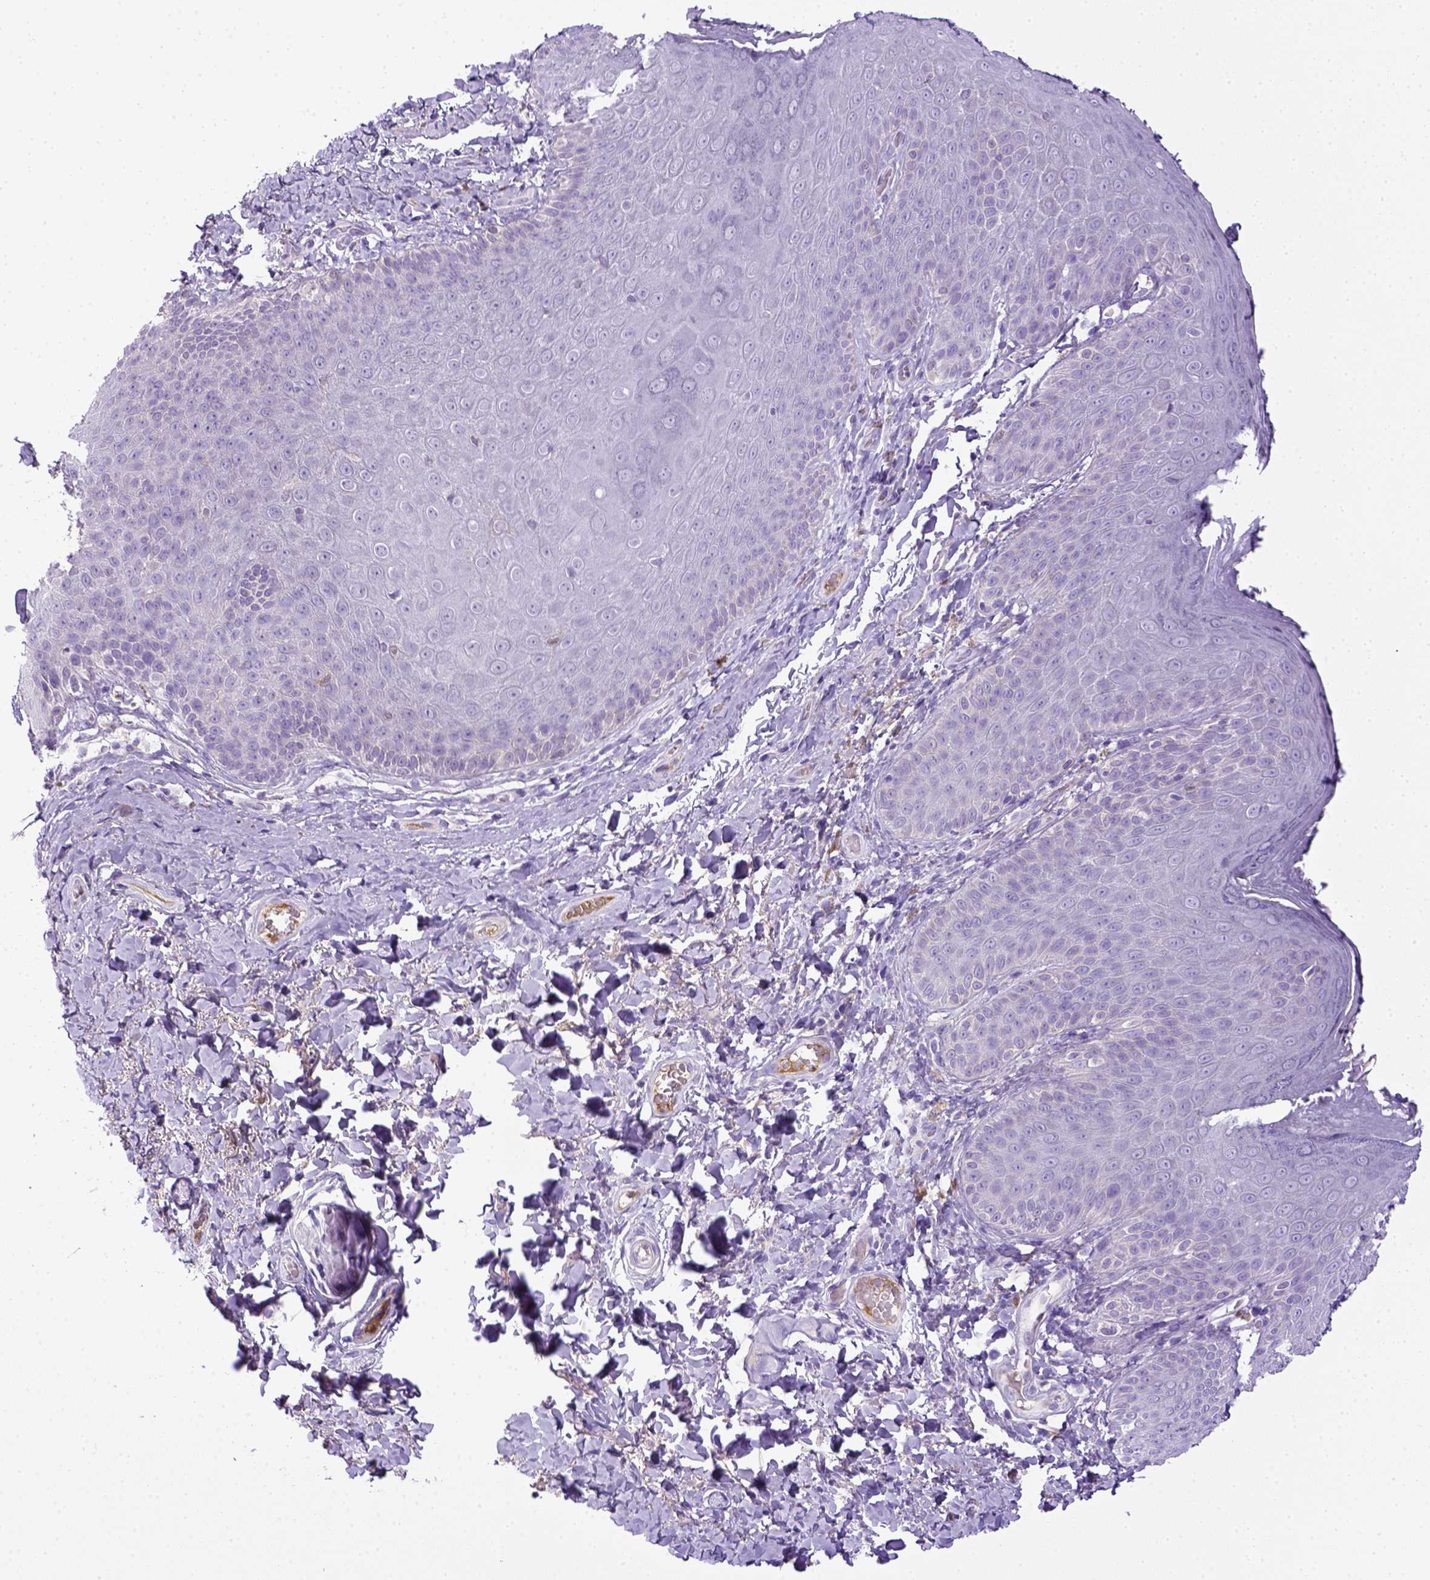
{"staining": {"intensity": "negative", "quantity": "none", "location": "none"}, "tissue": "skin", "cell_type": "Epidermal cells", "image_type": "normal", "snomed": [{"axis": "morphology", "description": "Normal tissue, NOS"}, {"axis": "topography", "description": "Anal"}], "caption": "Immunohistochemistry micrograph of normal skin: skin stained with DAB (3,3'-diaminobenzidine) shows no significant protein positivity in epidermal cells.", "gene": "ITIH4", "patient": {"sex": "male", "age": 53}}